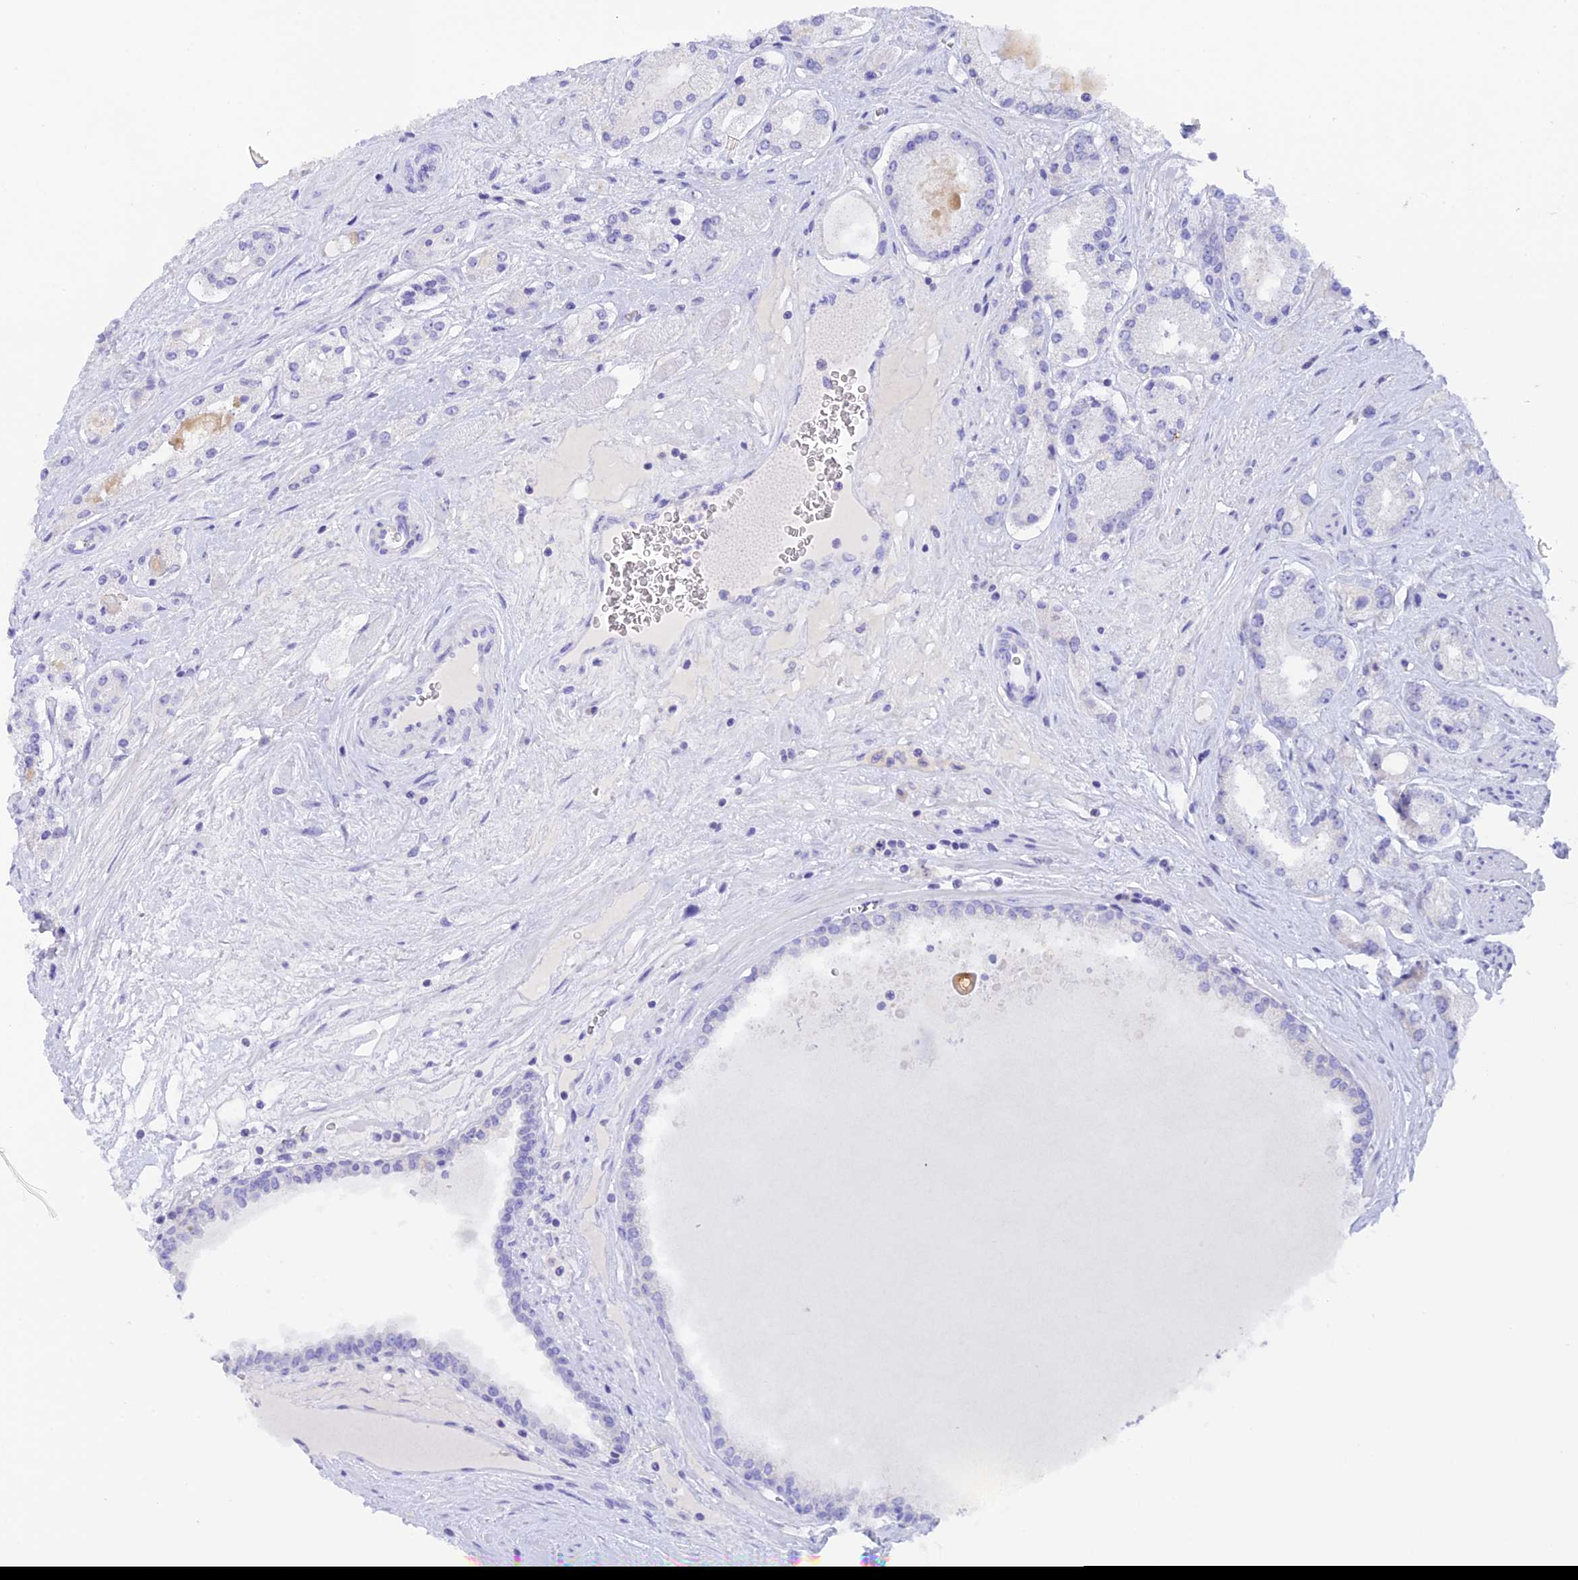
{"staining": {"intensity": "negative", "quantity": "none", "location": "none"}, "tissue": "prostate cancer", "cell_type": "Tumor cells", "image_type": "cancer", "snomed": [{"axis": "morphology", "description": "Adenocarcinoma, High grade"}, {"axis": "topography", "description": "Prostate"}], "caption": "This is an immunohistochemistry (IHC) micrograph of prostate cancer (adenocarcinoma (high-grade)). There is no positivity in tumor cells.", "gene": "C12orf29", "patient": {"sex": "male", "age": 67}}